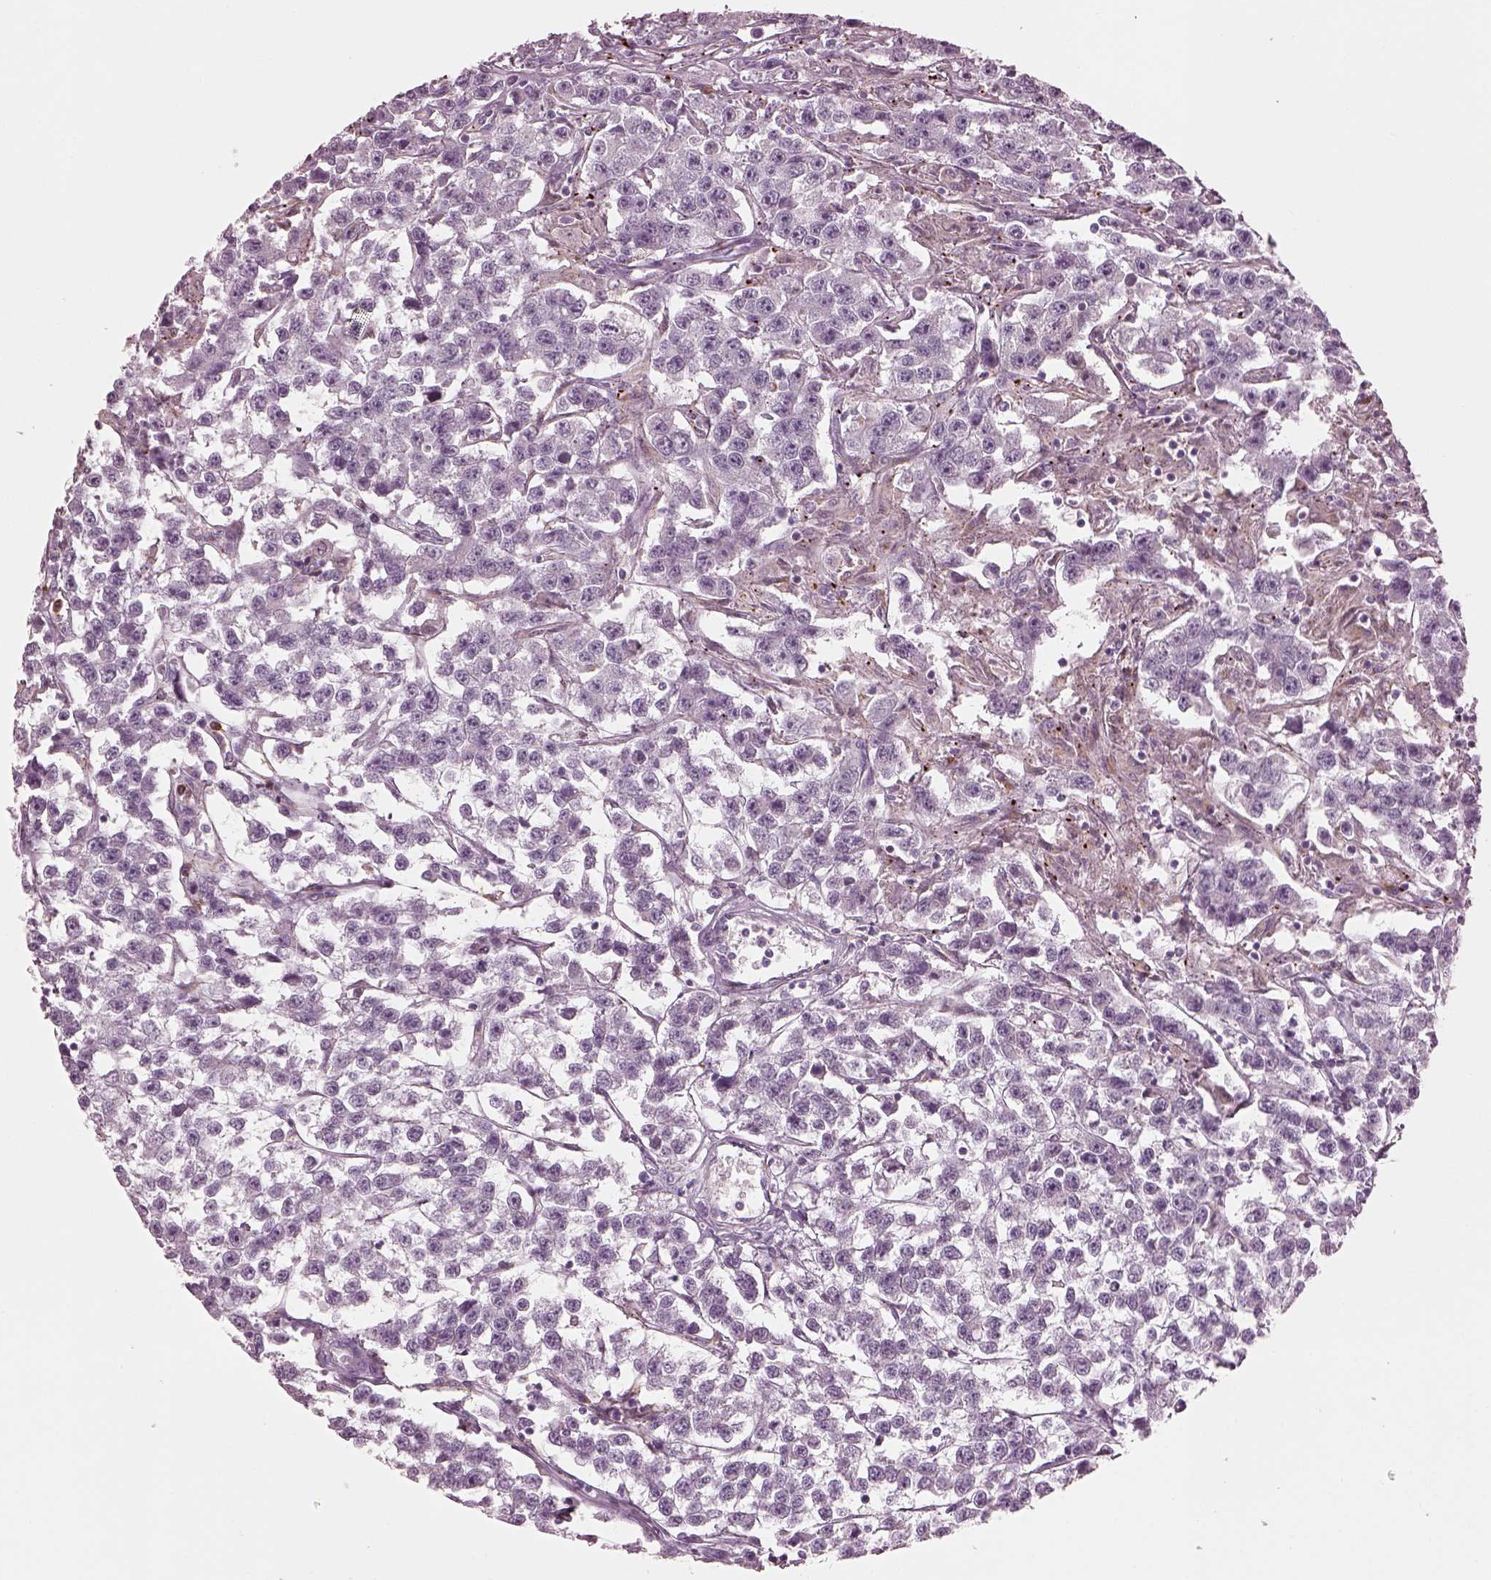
{"staining": {"intensity": "negative", "quantity": "none", "location": "none"}, "tissue": "testis cancer", "cell_type": "Tumor cells", "image_type": "cancer", "snomed": [{"axis": "morphology", "description": "Seminoma, NOS"}, {"axis": "topography", "description": "Testis"}], "caption": "Protein analysis of testis cancer (seminoma) shows no significant expression in tumor cells.", "gene": "SLAMF8", "patient": {"sex": "male", "age": 59}}